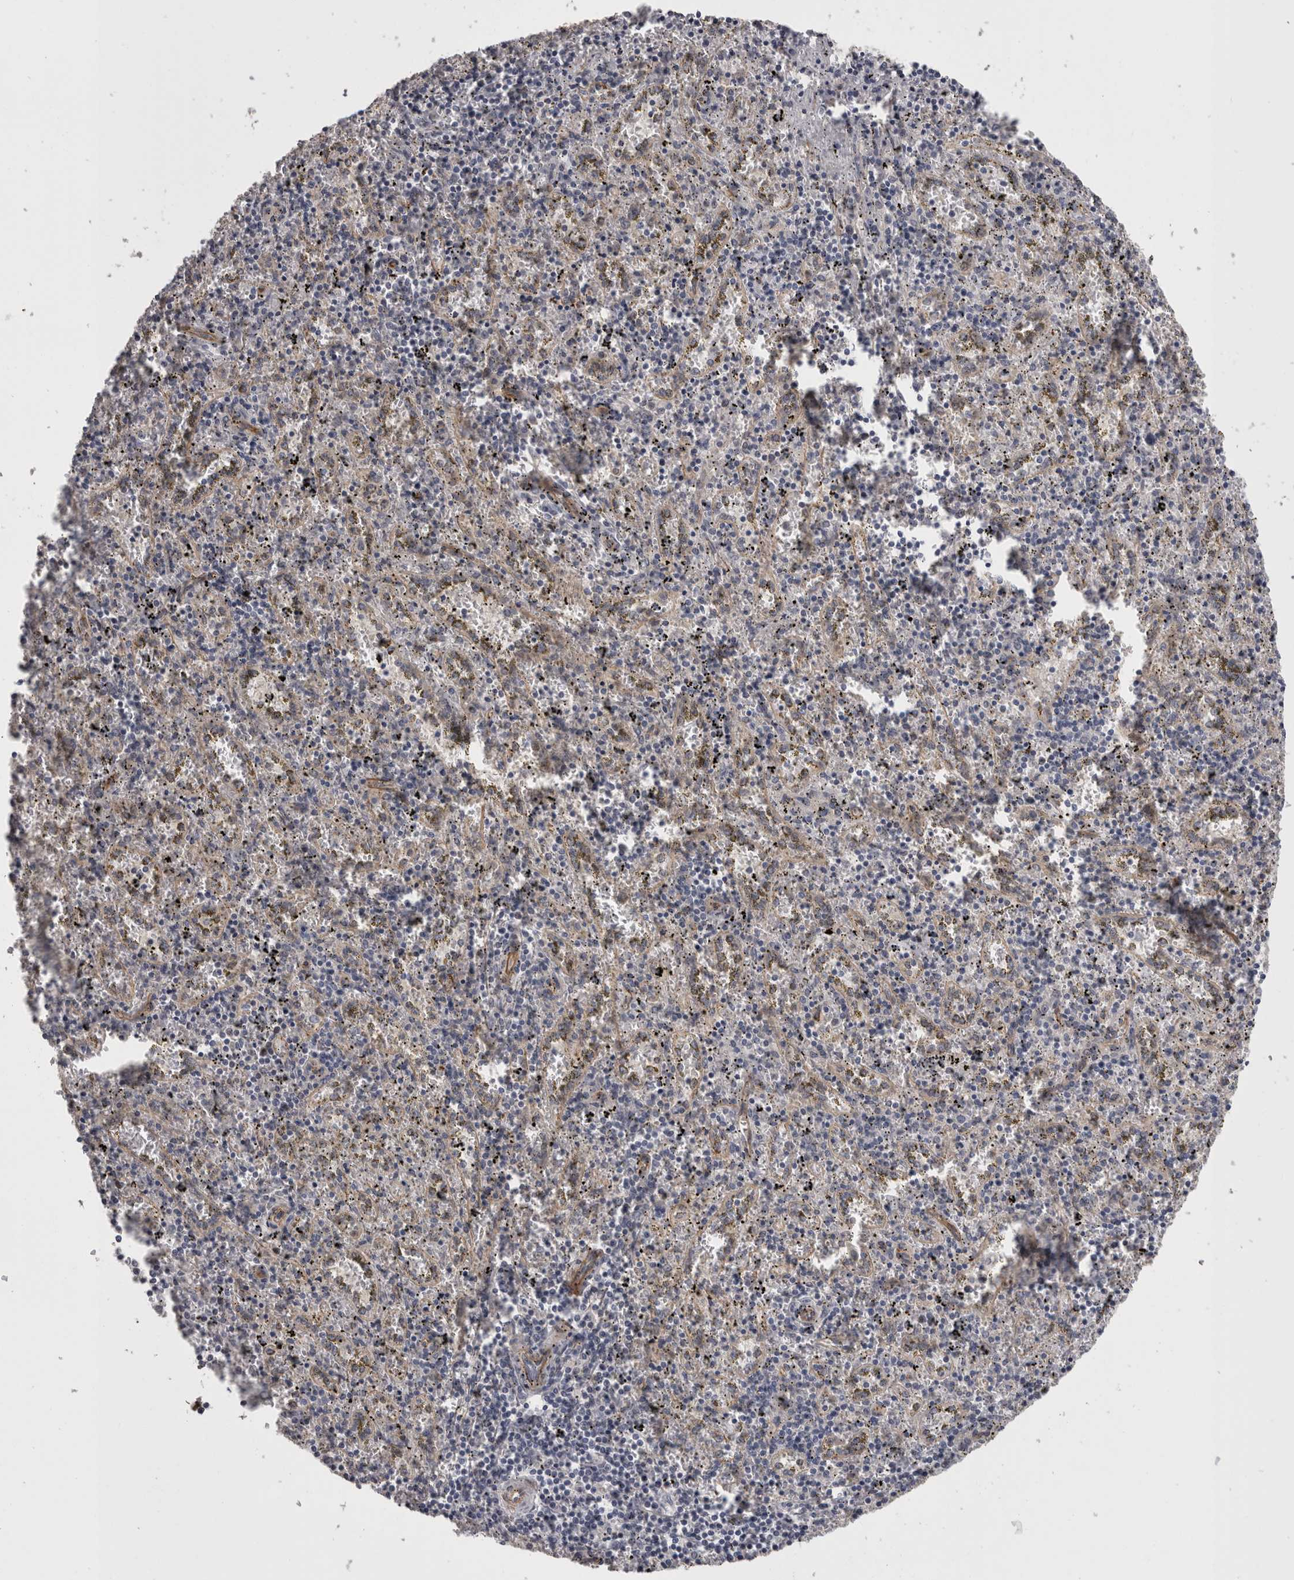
{"staining": {"intensity": "negative", "quantity": "none", "location": "none"}, "tissue": "spleen", "cell_type": "Cells in red pulp", "image_type": "normal", "snomed": [{"axis": "morphology", "description": "Normal tissue, NOS"}, {"axis": "topography", "description": "Spleen"}], "caption": "Photomicrograph shows no protein expression in cells in red pulp of normal spleen. (DAB IHC visualized using brightfield microscopy, high magnification).", "gene": "RMDN1", "patient": {"sex": "male", "age": 11}}